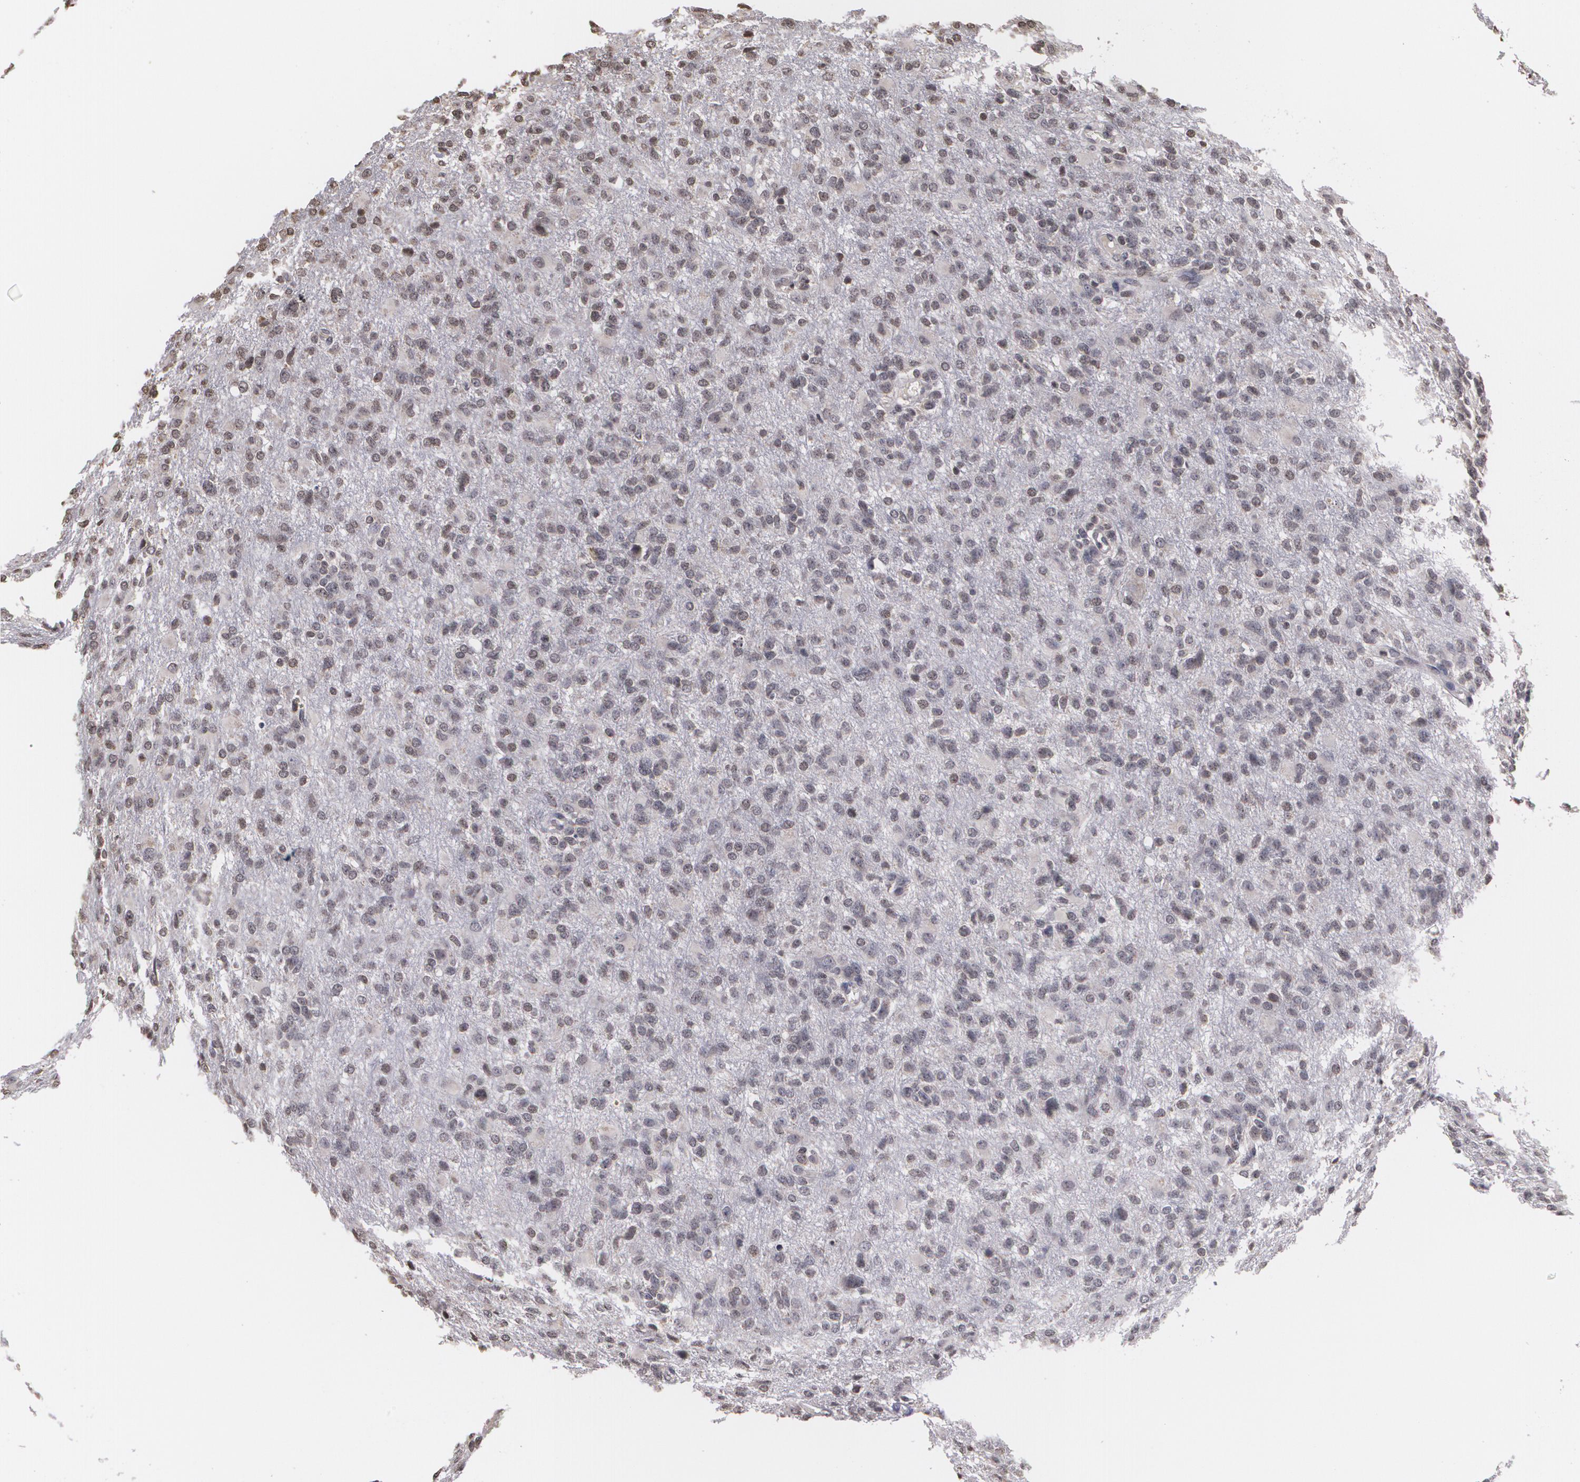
{"staining": {"intensity": "negative", "quantity": "none", "location": "none"}, "tissue": "glioma", "cell_type": "Tumor cells", "image_type": "cancer", "snomed": [{"axis": "morphology", "description": "Glioma, malignant, High grade"}, {"axis": "topography", "description": "Brain"}], "caption": "There is no significant positivity in tumor cells of glioma.", "gene": "THRB", "patient": {"sex": "male", "age": 68}}